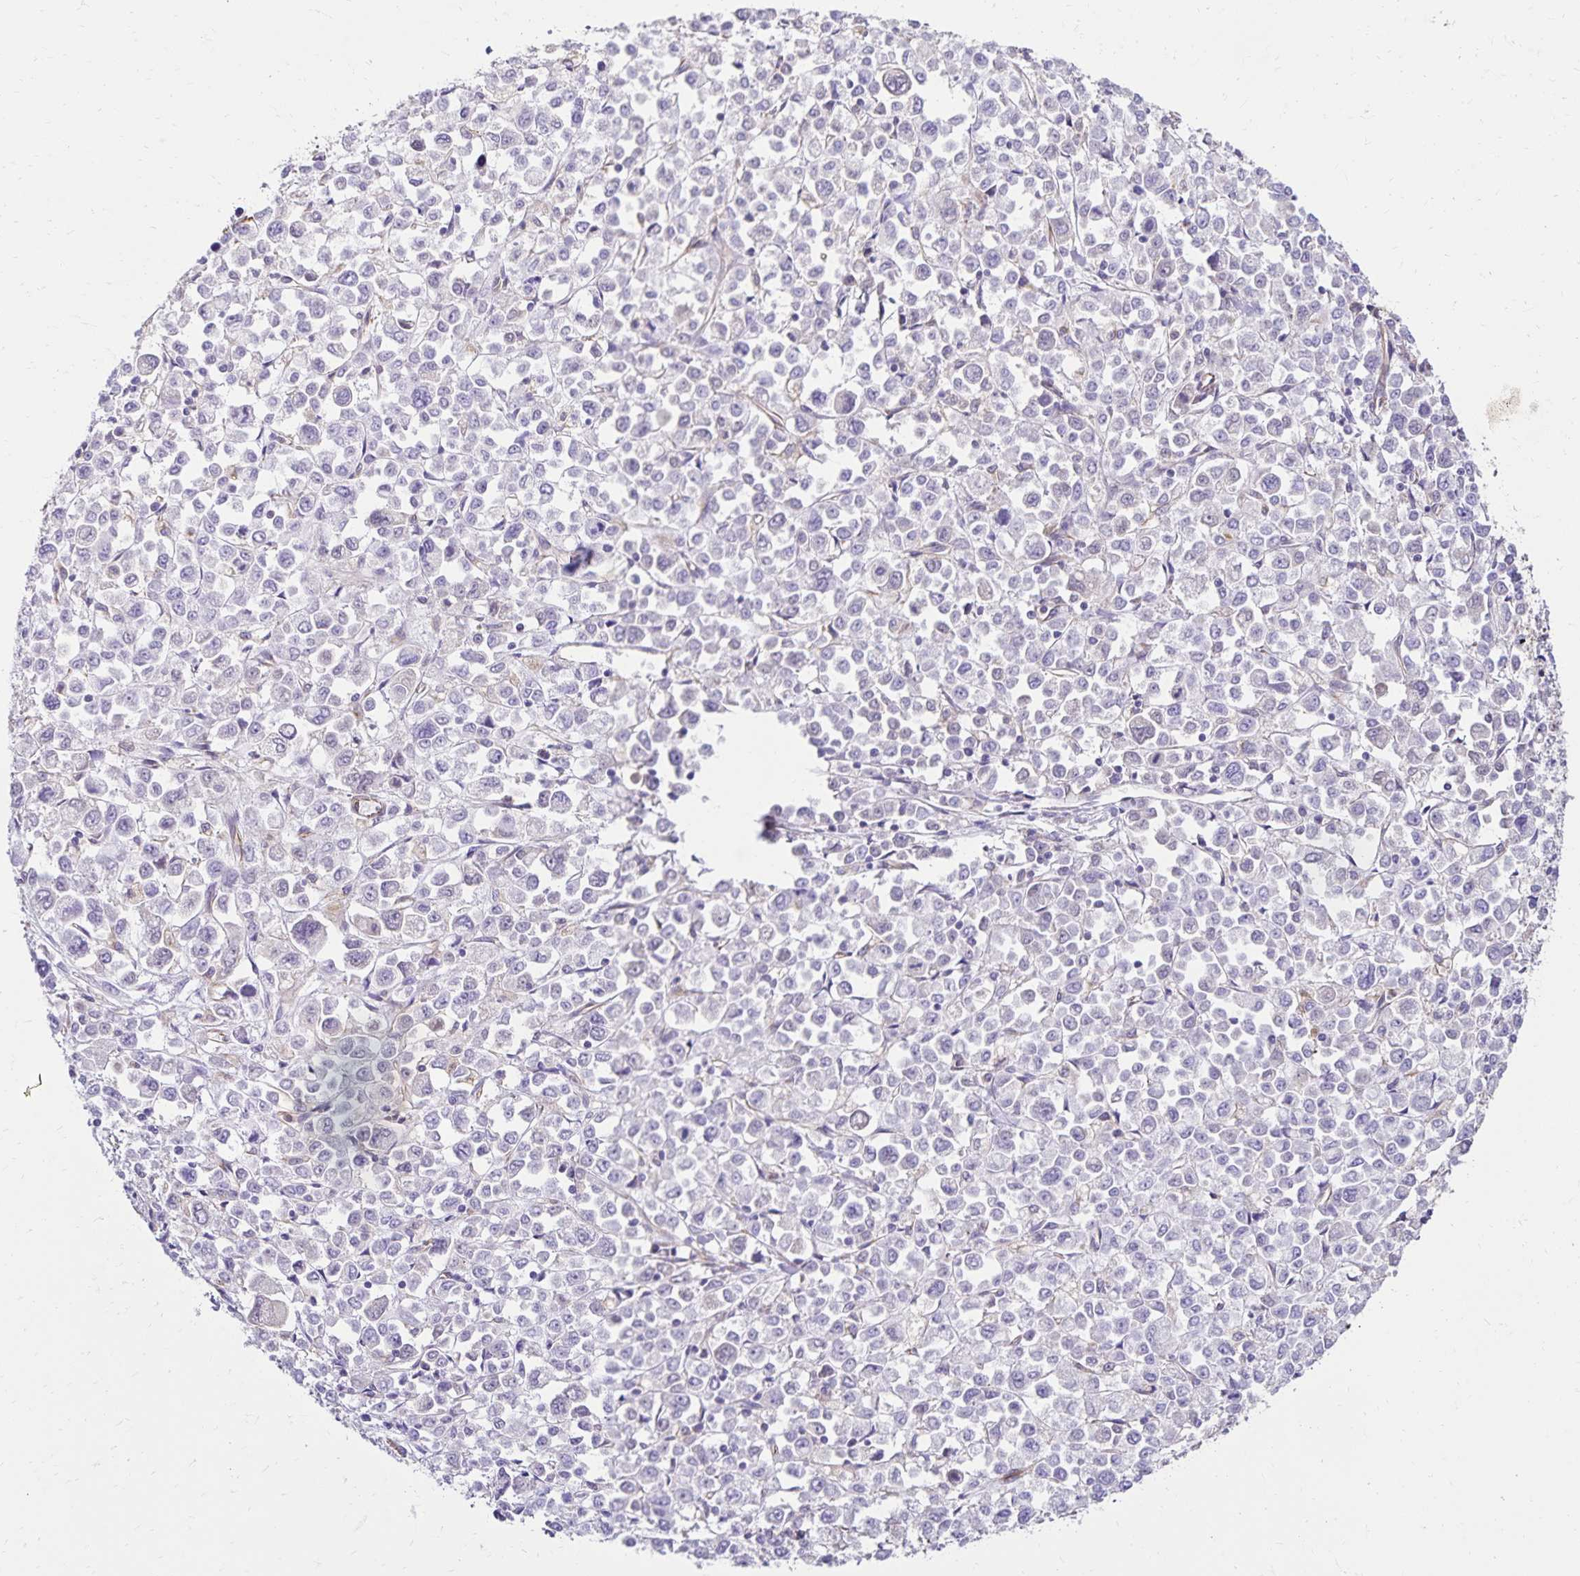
{"staining": {"intensity": "negative", "quantity": "none", "location": "none"}, "tissue": "stomach cancer", "cell_type": "Tumor cells", "image_type": "cancer", "snomed": [{"axis": "morphology", "description": "Adenocarcinoma, NOS"}, {"axis": "topography", "description": "Stomach, upper"}], "caption": "Immunohistochemical staining of human stomach cancer (adenocarcinoma) exhibits no significant expression in tumor cells.", "gene": "TRPV6", "patient": {"sex": "male", "age": 70}}